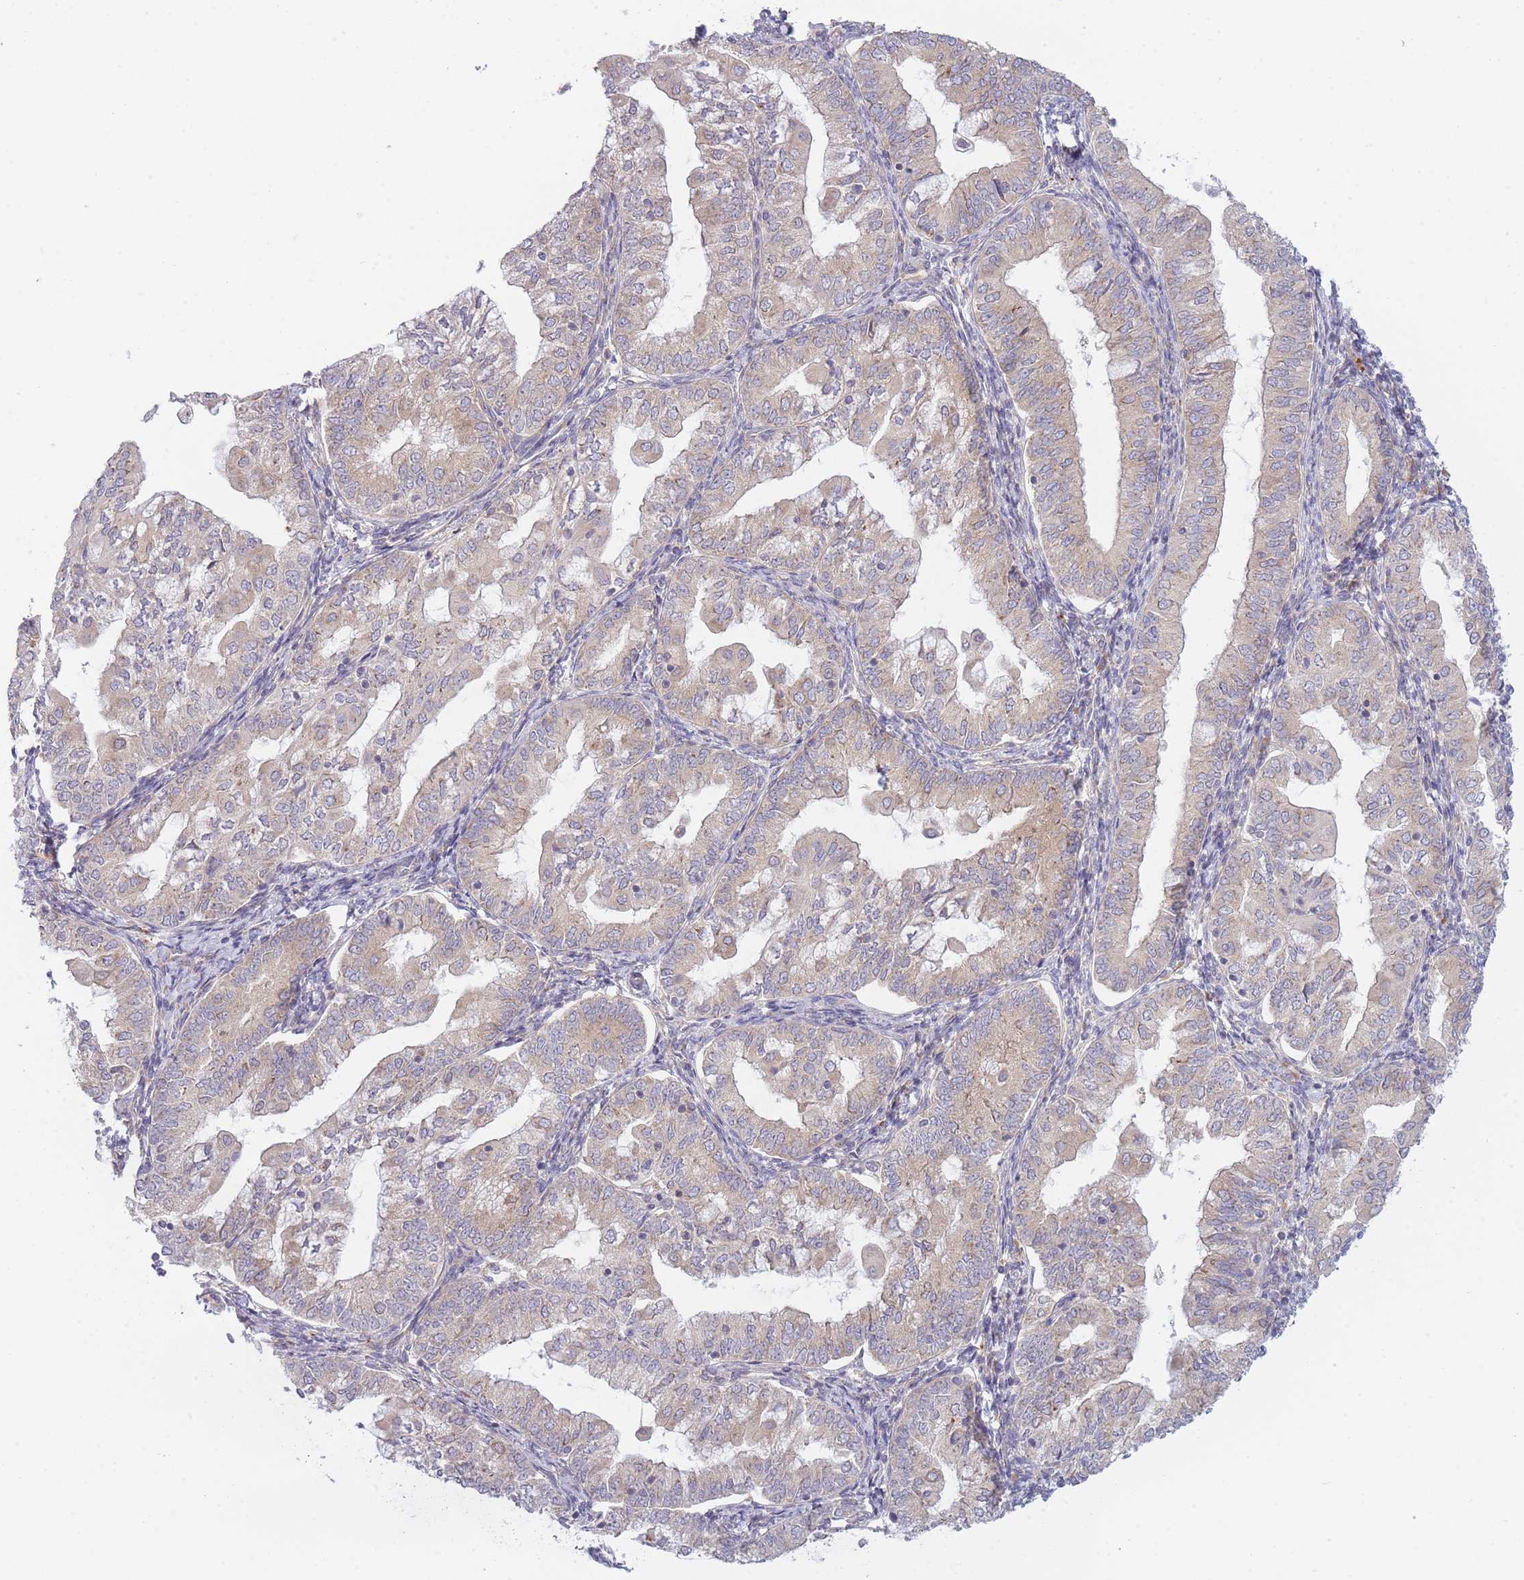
{"staining": {"intensity": "moderate", "quantity": "25%-75%", "location": "cytoplasmic/membranous"}, "tissue": "endometrial cancer", "cell_type": "Tumor cells", "image_type": "cancer", "snomed": [{"axis": "morphology", "description": "Adenocarcinoma, NOS"}, {"axis": "topography", "description": "Endometrium"}], "caption": "This image displays IHC staining of human adenocarcinoma (endometrial), with medium moderate cytoplasmic/membranous staining in about 25%-75% of tumor cells.", "gene": "OR5L2", "patient": {"sex": "female", "age": 55}}